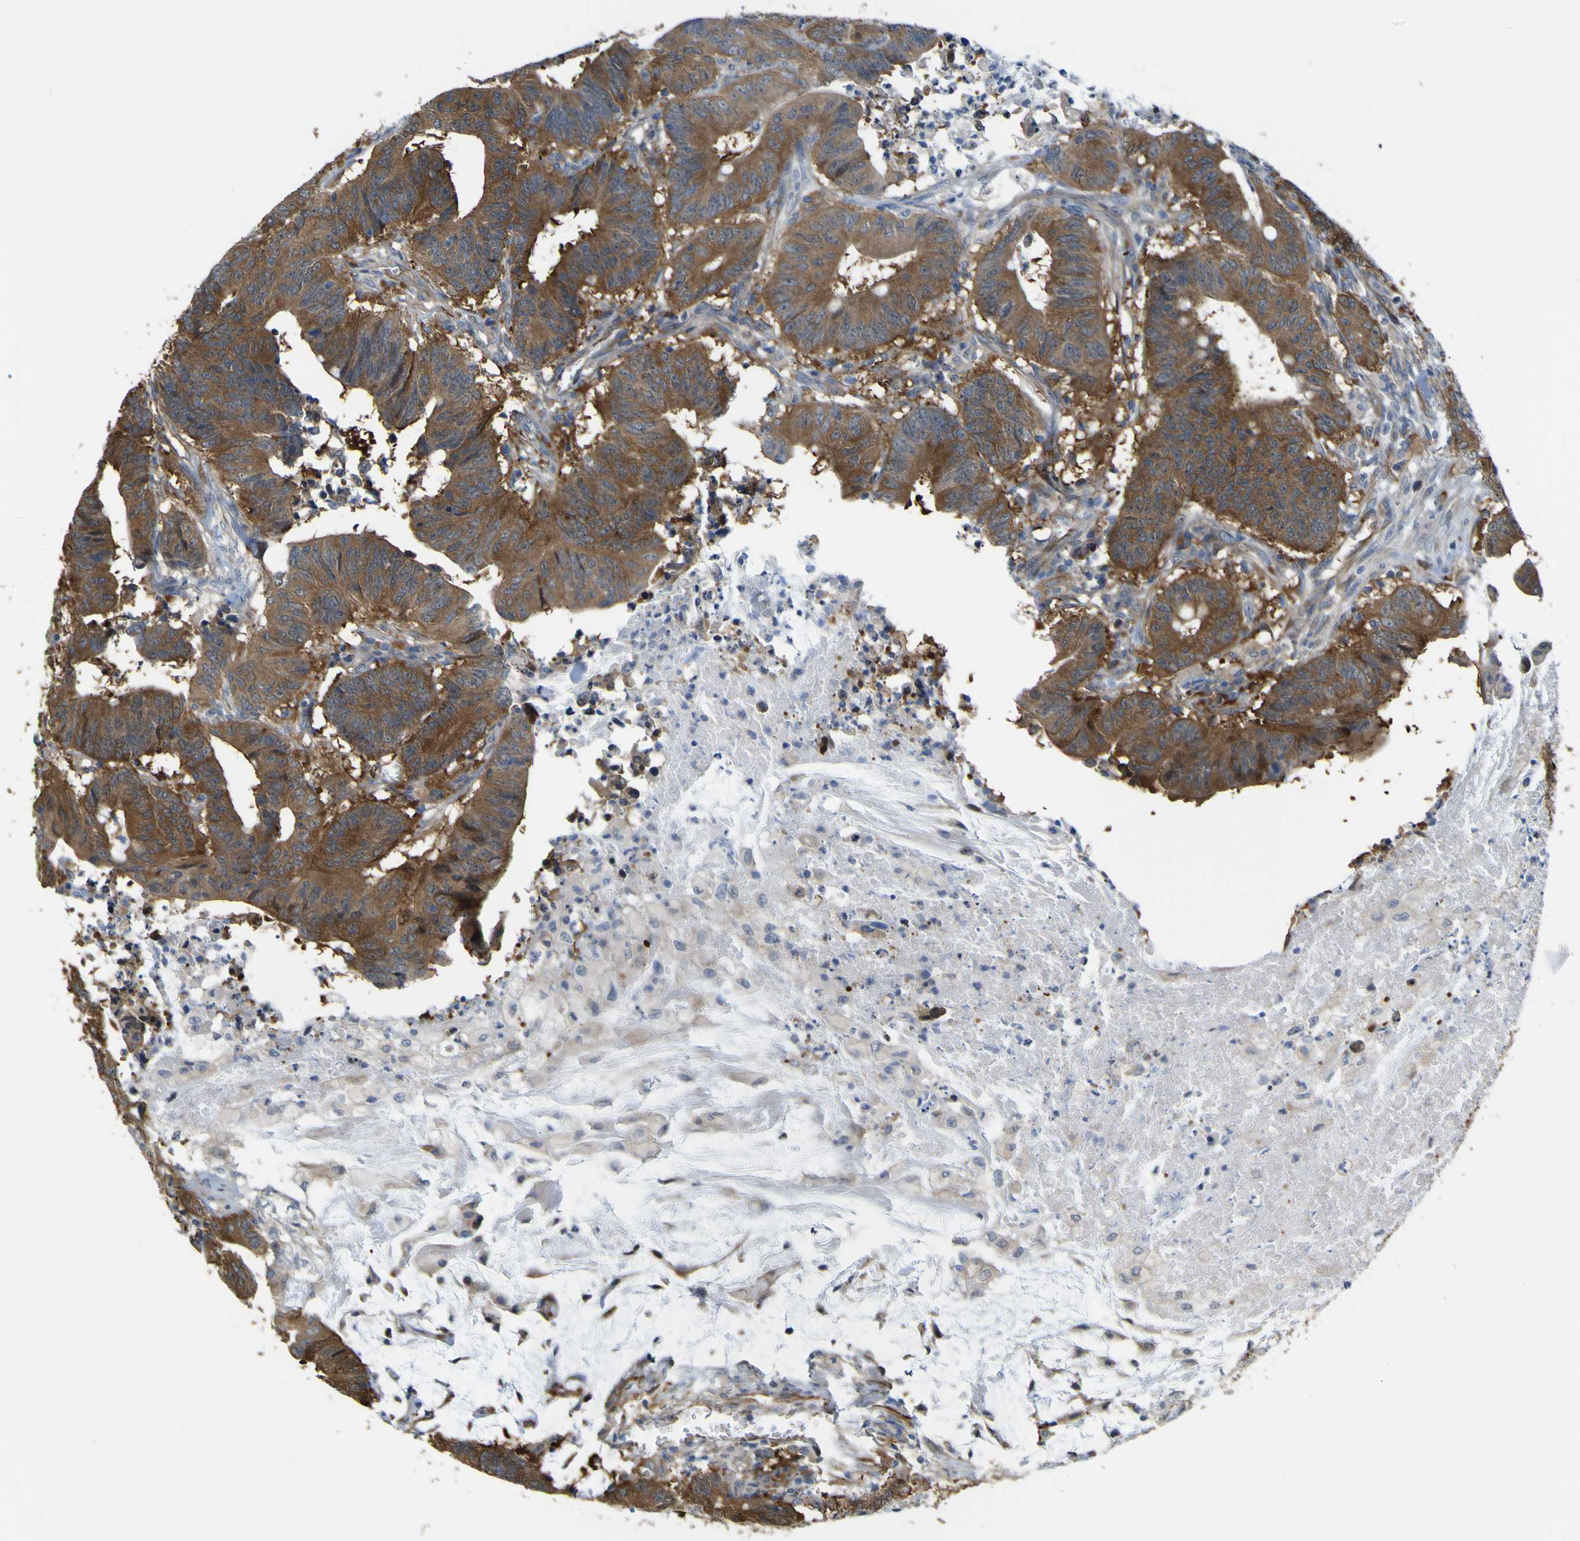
{"staining": {"intensity": "moderate", "quantity": ">75%", "location": "cytoplasmic/membranous"}, "tissue": "colorectal cancer", "cell_type": "Tumor cells", "image_type": "cancer", "snomed": [{"axis": "morphology", "description": "Adenocarcinoma, NOS"}, {"axis": "topography", "description": "Colon"}], "caption": "Brown immunohistochemical staining in human adenocarcinoma (colorectal) exhibits moderate cytoplasmic/membranous staining in approximately >75% of tumor cells. (Brightfield microscopy of DAB IHC at high magnification).", "gene": "JPH1", "patient": {"sex": "male", "age": 45}}